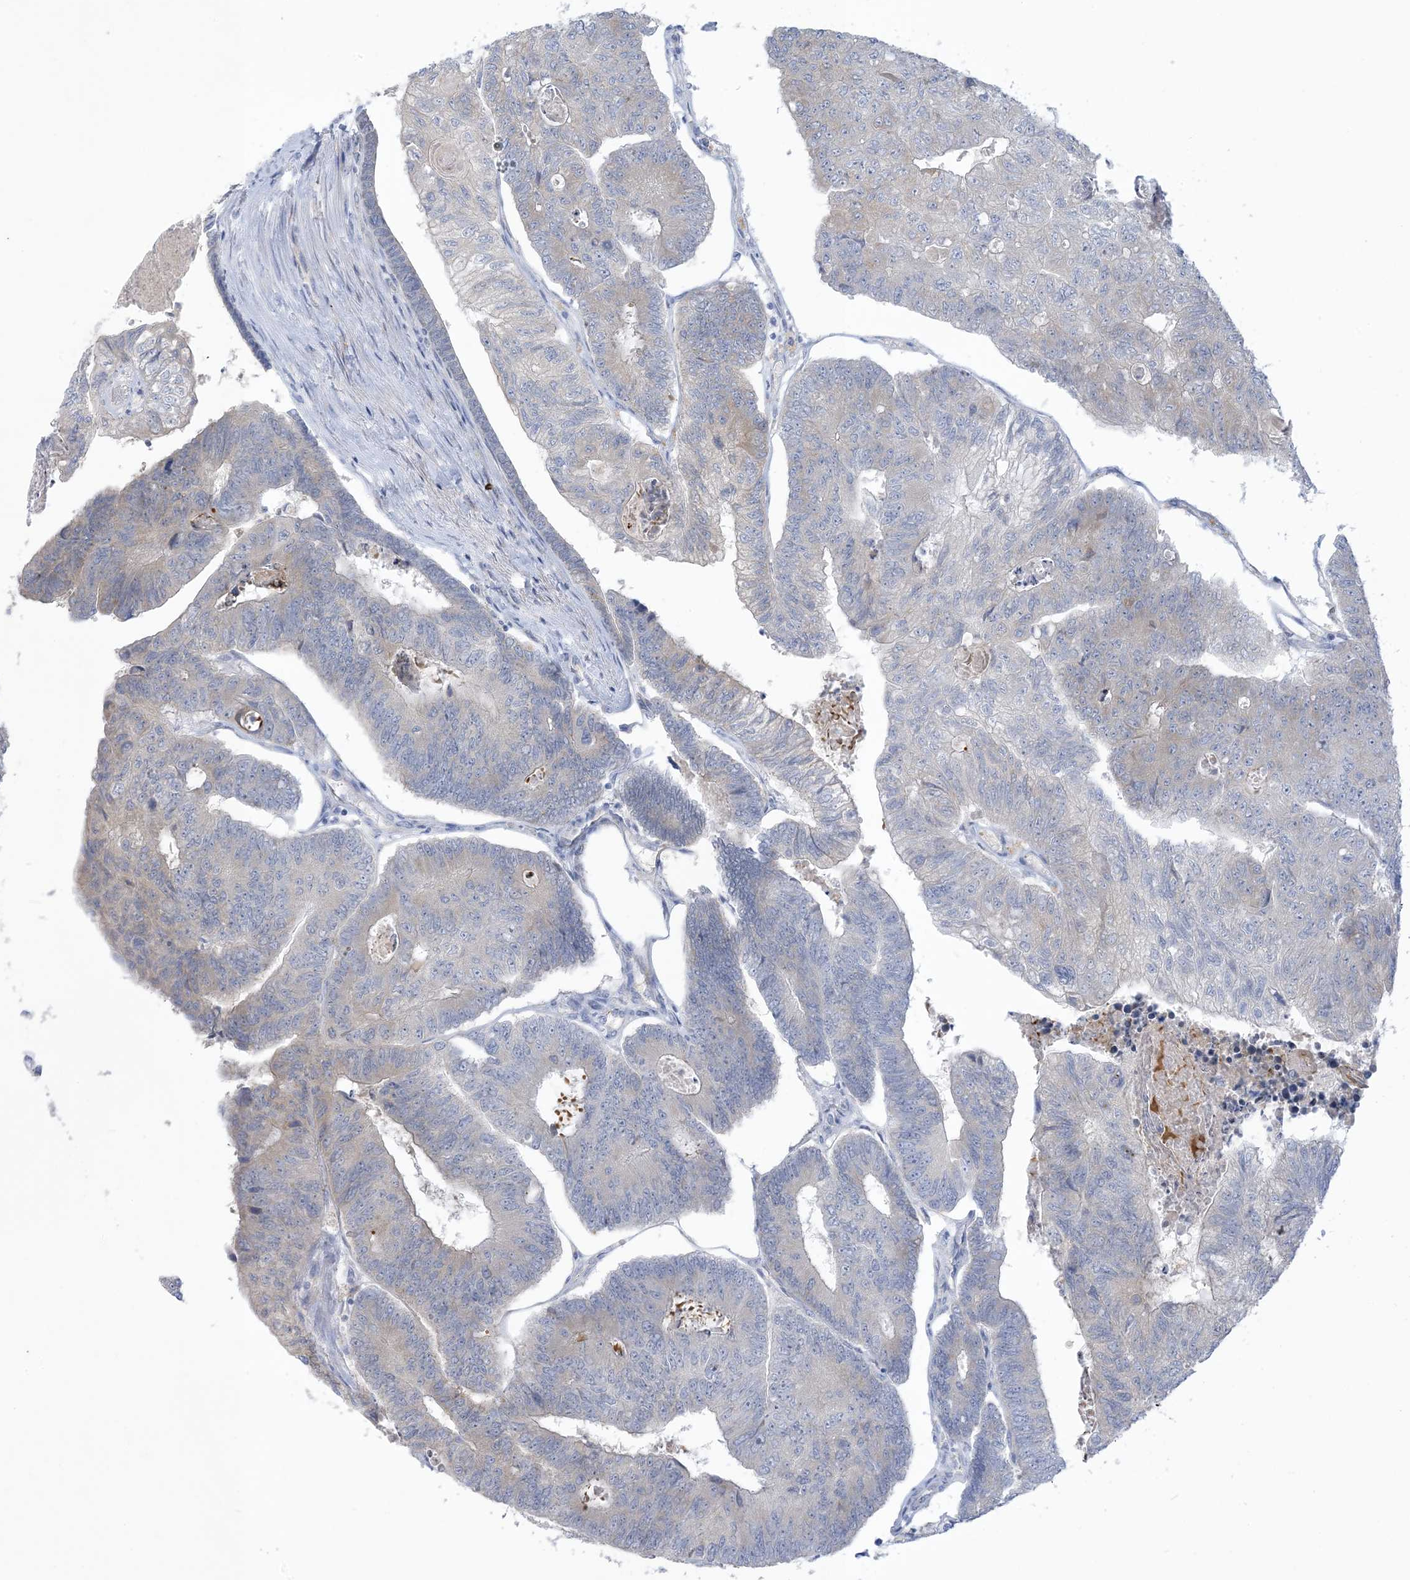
{"staining": {"intensity": "negative", "quantity": "none", "location": "none"}, "tissue": "colorectal cancer", "cell_type": "Tumor cells", "image_type": "cancer", "snomed": [{"axis": "morphology", "description": "Adenocarcinoma, NOS"}, {"axis": "topography", "description": "Colon"}], "caption": "The image reveals no significant expression in tumor cells of colorectal cancer.", "gene": "XIRP2", "patient": {"sex": "female", "age": 67}}